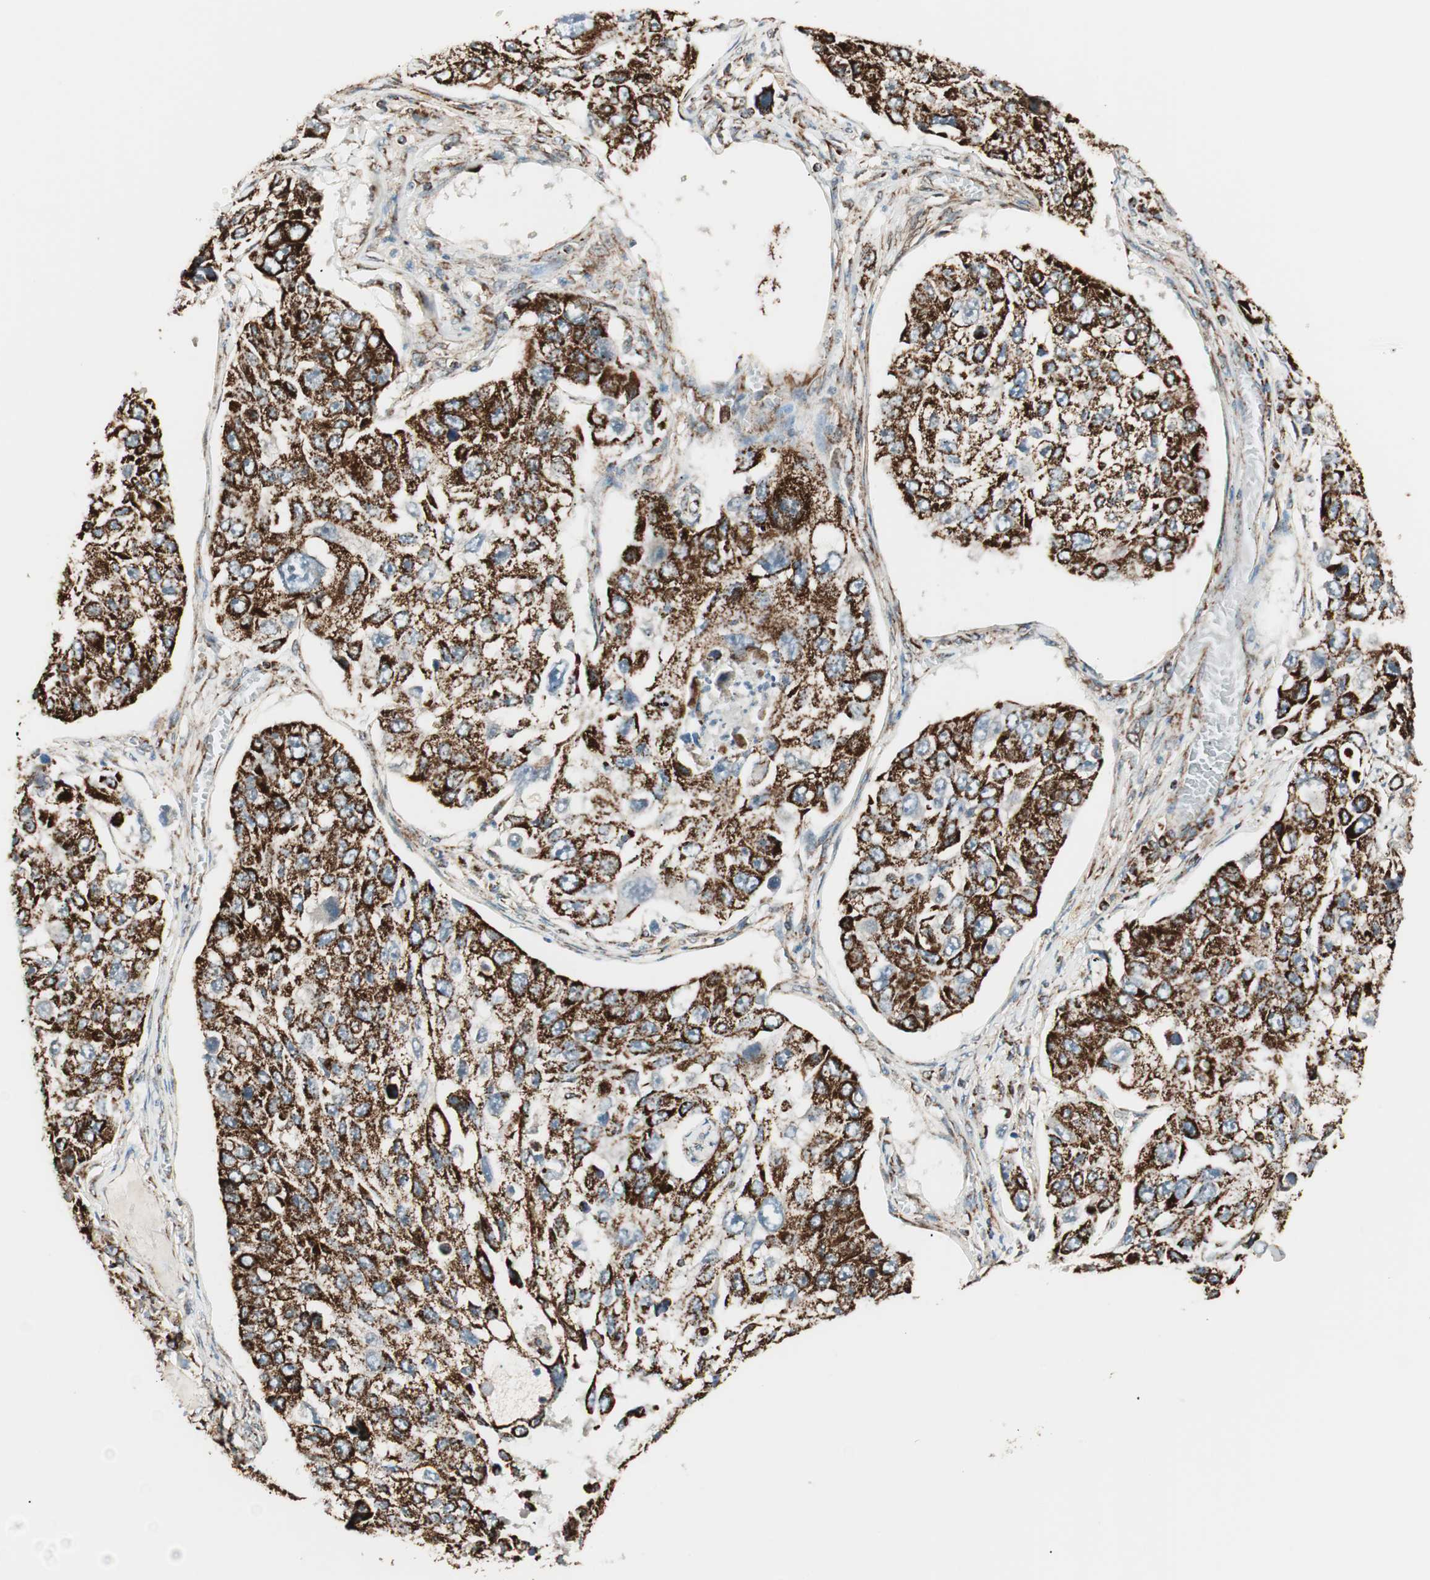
{"staining": {"intensity": "strong", "quantity": ">75%", "location": "cytoplasmic/membranous"}, "tissue": "lung cancer", "cell_type": "Tumor cells", "image_type": "cancer", "snomed": [{"axis": "morphology", "description": "Squamous cell carcinoma, NOS"}, {"axis": "topography", "description": "Lung"}], "caption": "A high-resolution histopathology image shows IHC staining of lung cancer, which exhibits strong cytoplasmic/membranous positivity in about >75% of tumor cells.", "gene": "TOMM22", "patient": {"sex": "male", "age": 71}}